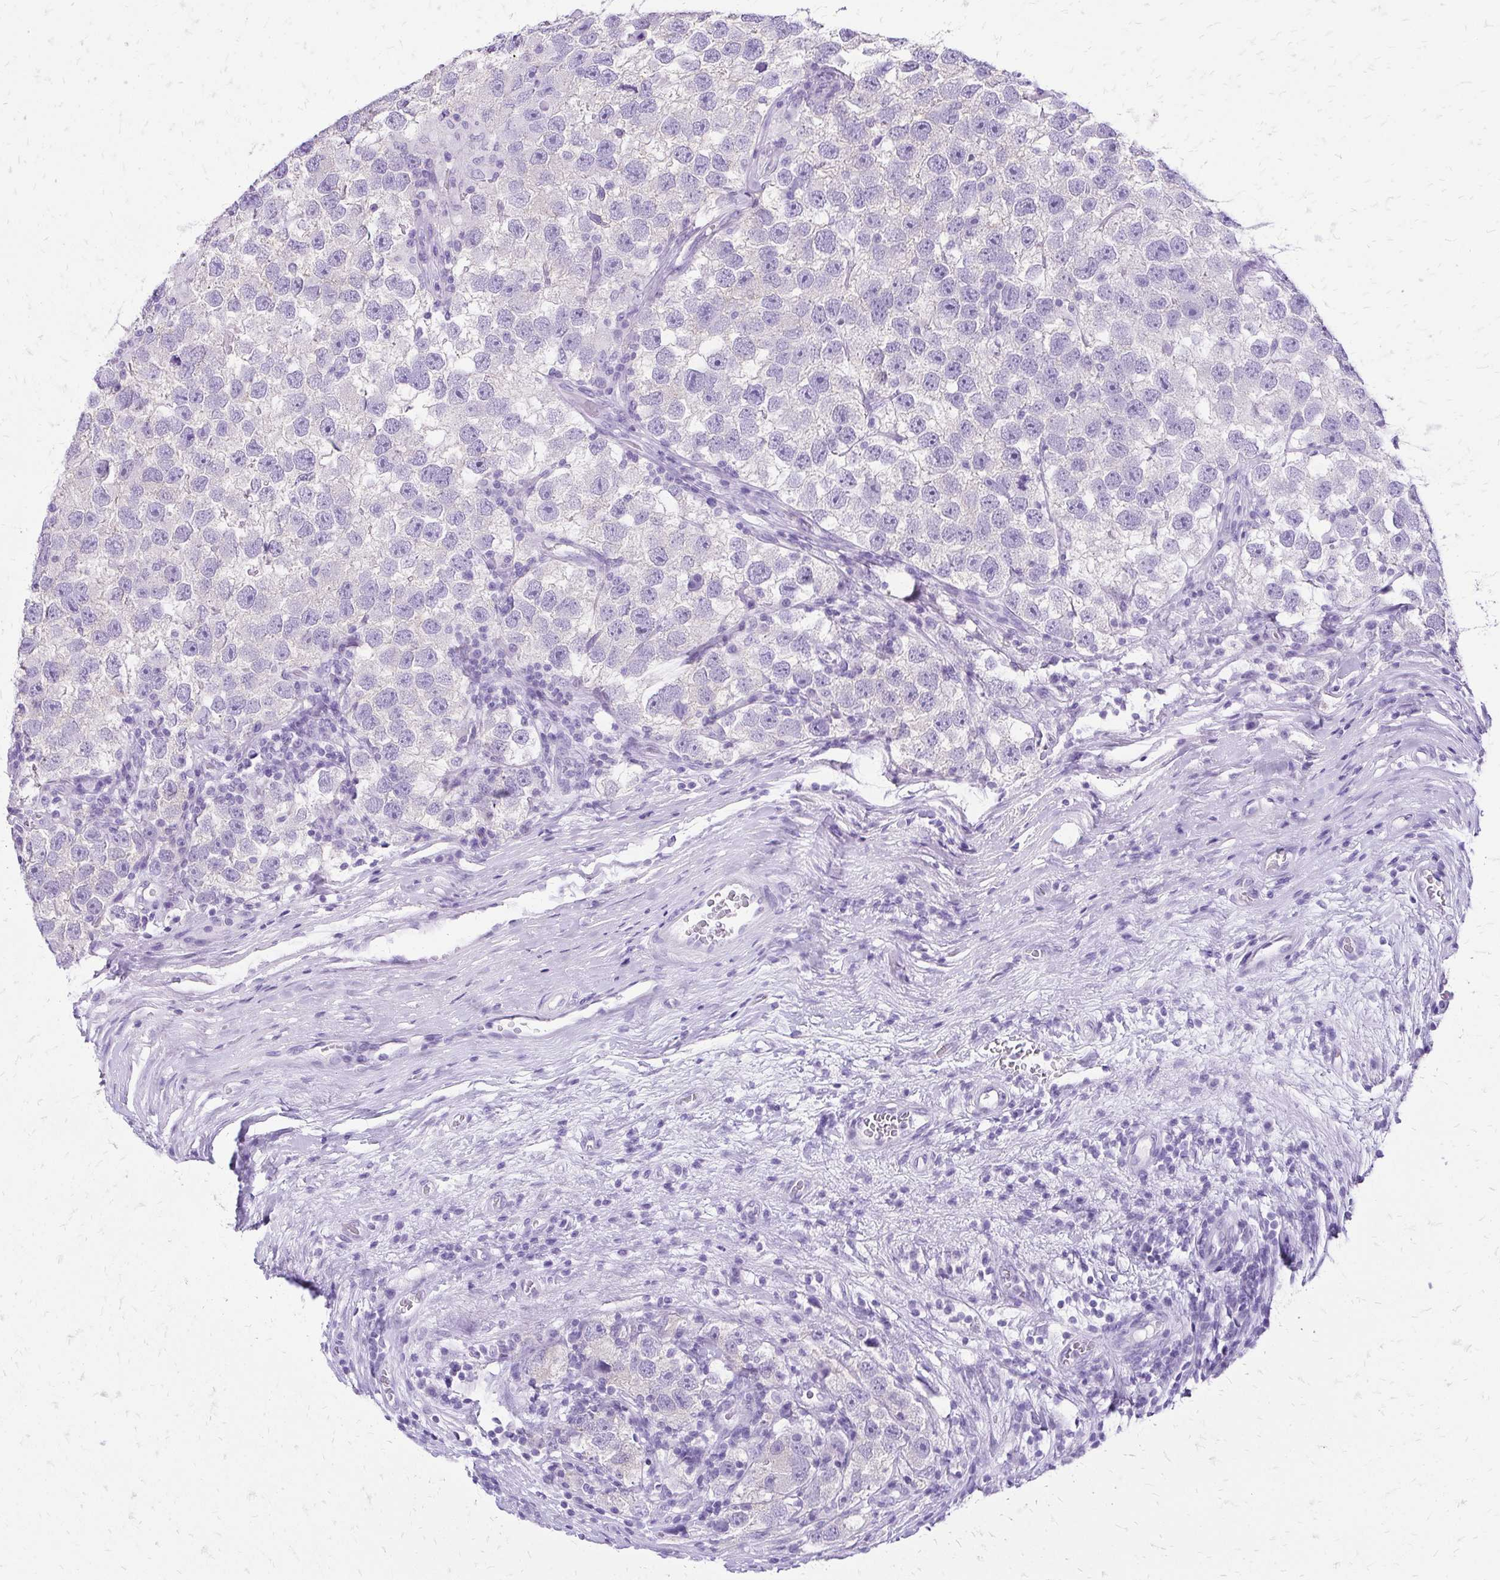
{"staining": {"intensity": "negative", "quantity": "none", "location": "none"}, "tissue": "testis cancer", "cell_type": "Tumor cells", "image_type": "cancer", "snomed": [{"axis": "morphology", "description": "Seminoma, NOS"}, {"axis": "topography", "description": "Testis"}], "caption": "Immunohistochemistry (IHC) of testis cancer shows no staining in tumor cells.", "gene": "SLC32A1", "patient": {"sex": "male", "age": 26}}